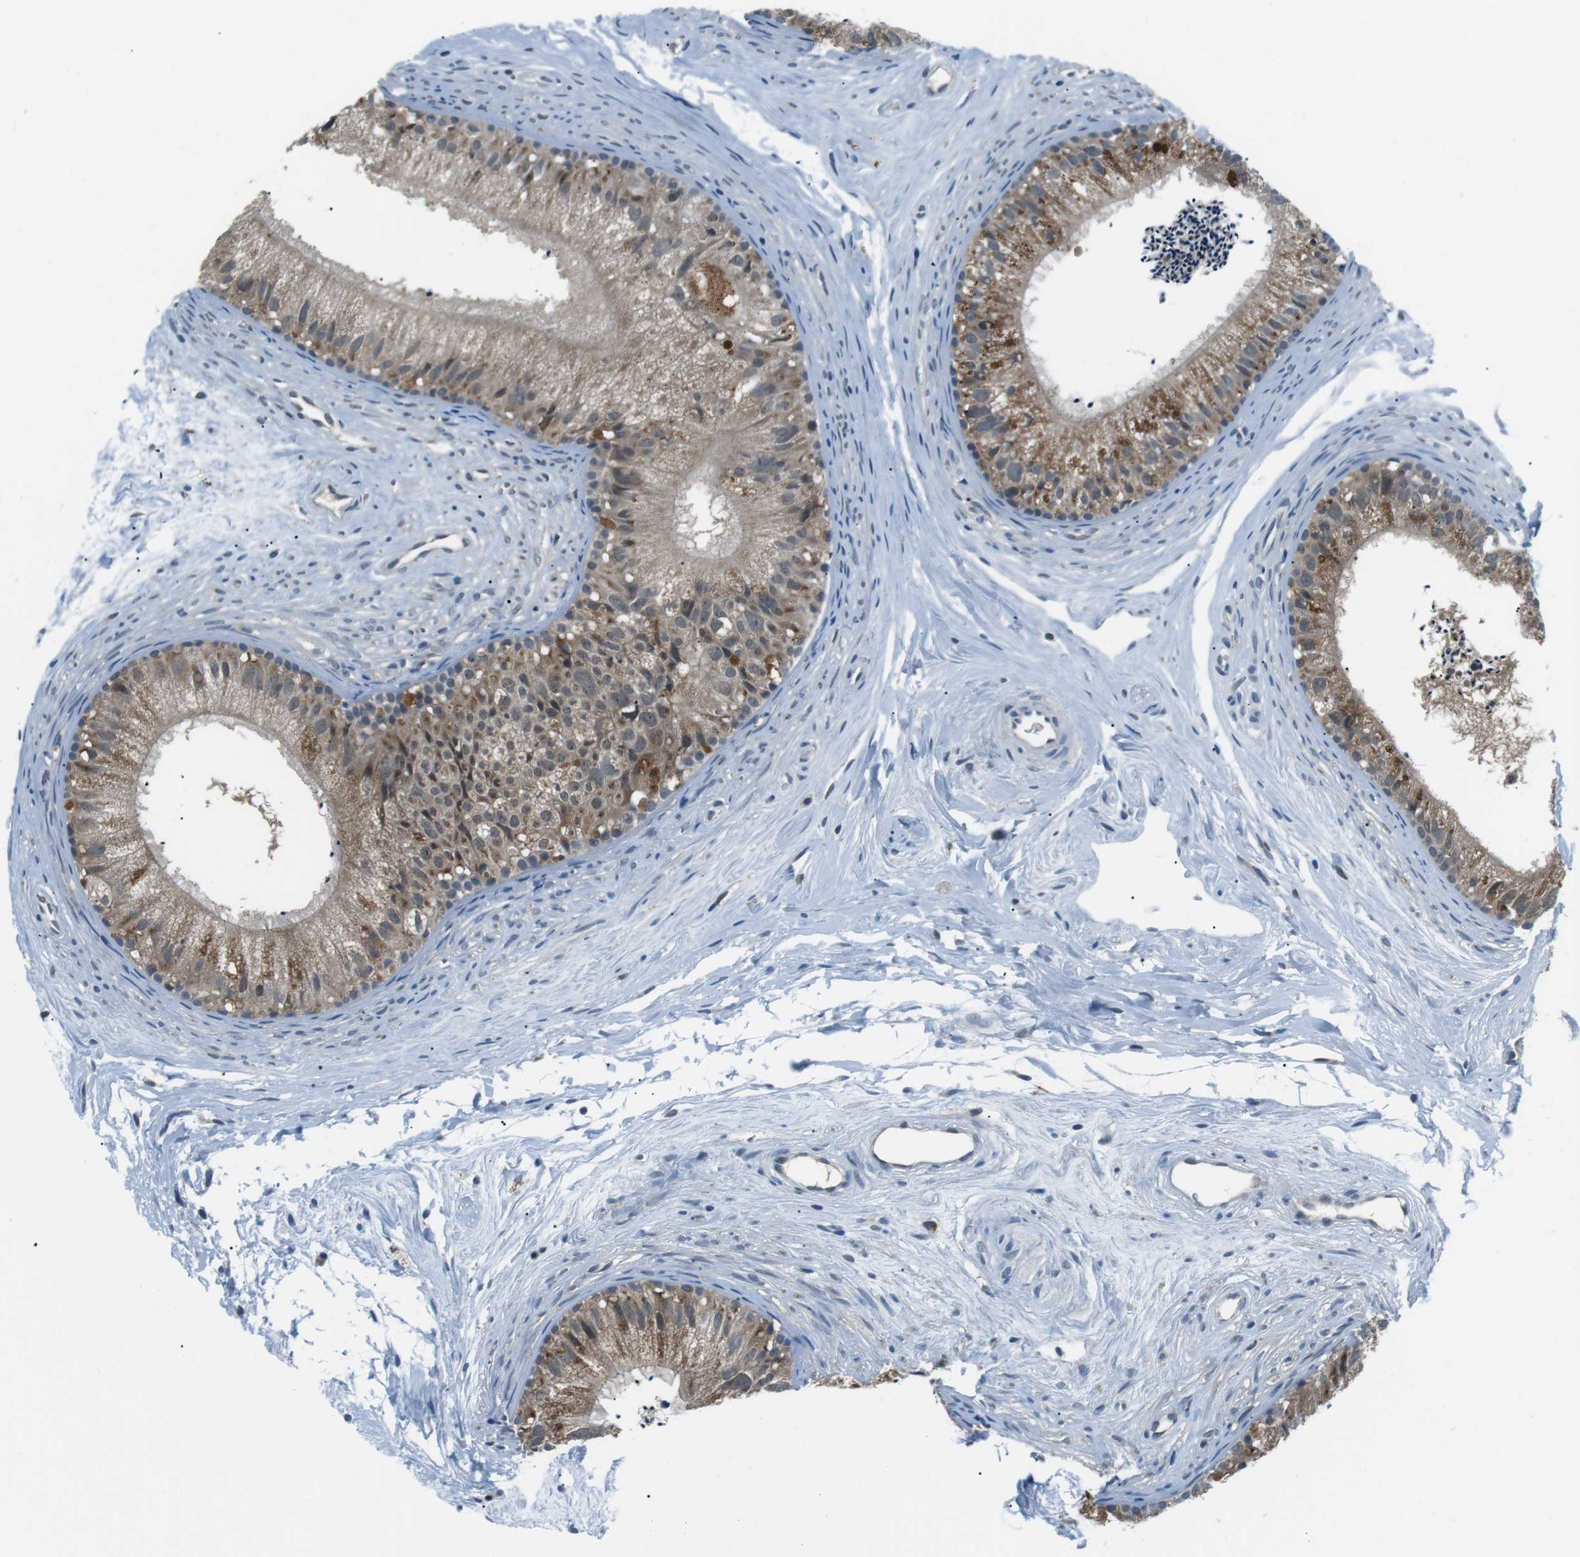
{"staining": {"intensity": "moderate", "quantity": ">75%", "location": "cytoplasmic/membranous"}, "tissue": "epididymis", "cell_type": "Glandular cells", "image_type": "normal", "snomed": [{"axis": "morphology", "description": "Normal tissue, NOS"}, {"axis": "topography", "description": "Epididymis"}], "caption": "A high-resolution histopathology image shows immunohistochemistry (IHC) staining of normal epididymis, which reveals moderate cytoplasmic/membranous positivity in about >75% of glandular cells.", "gene": "FAM3B", "patient": {"sex": "male", "age": 56}}